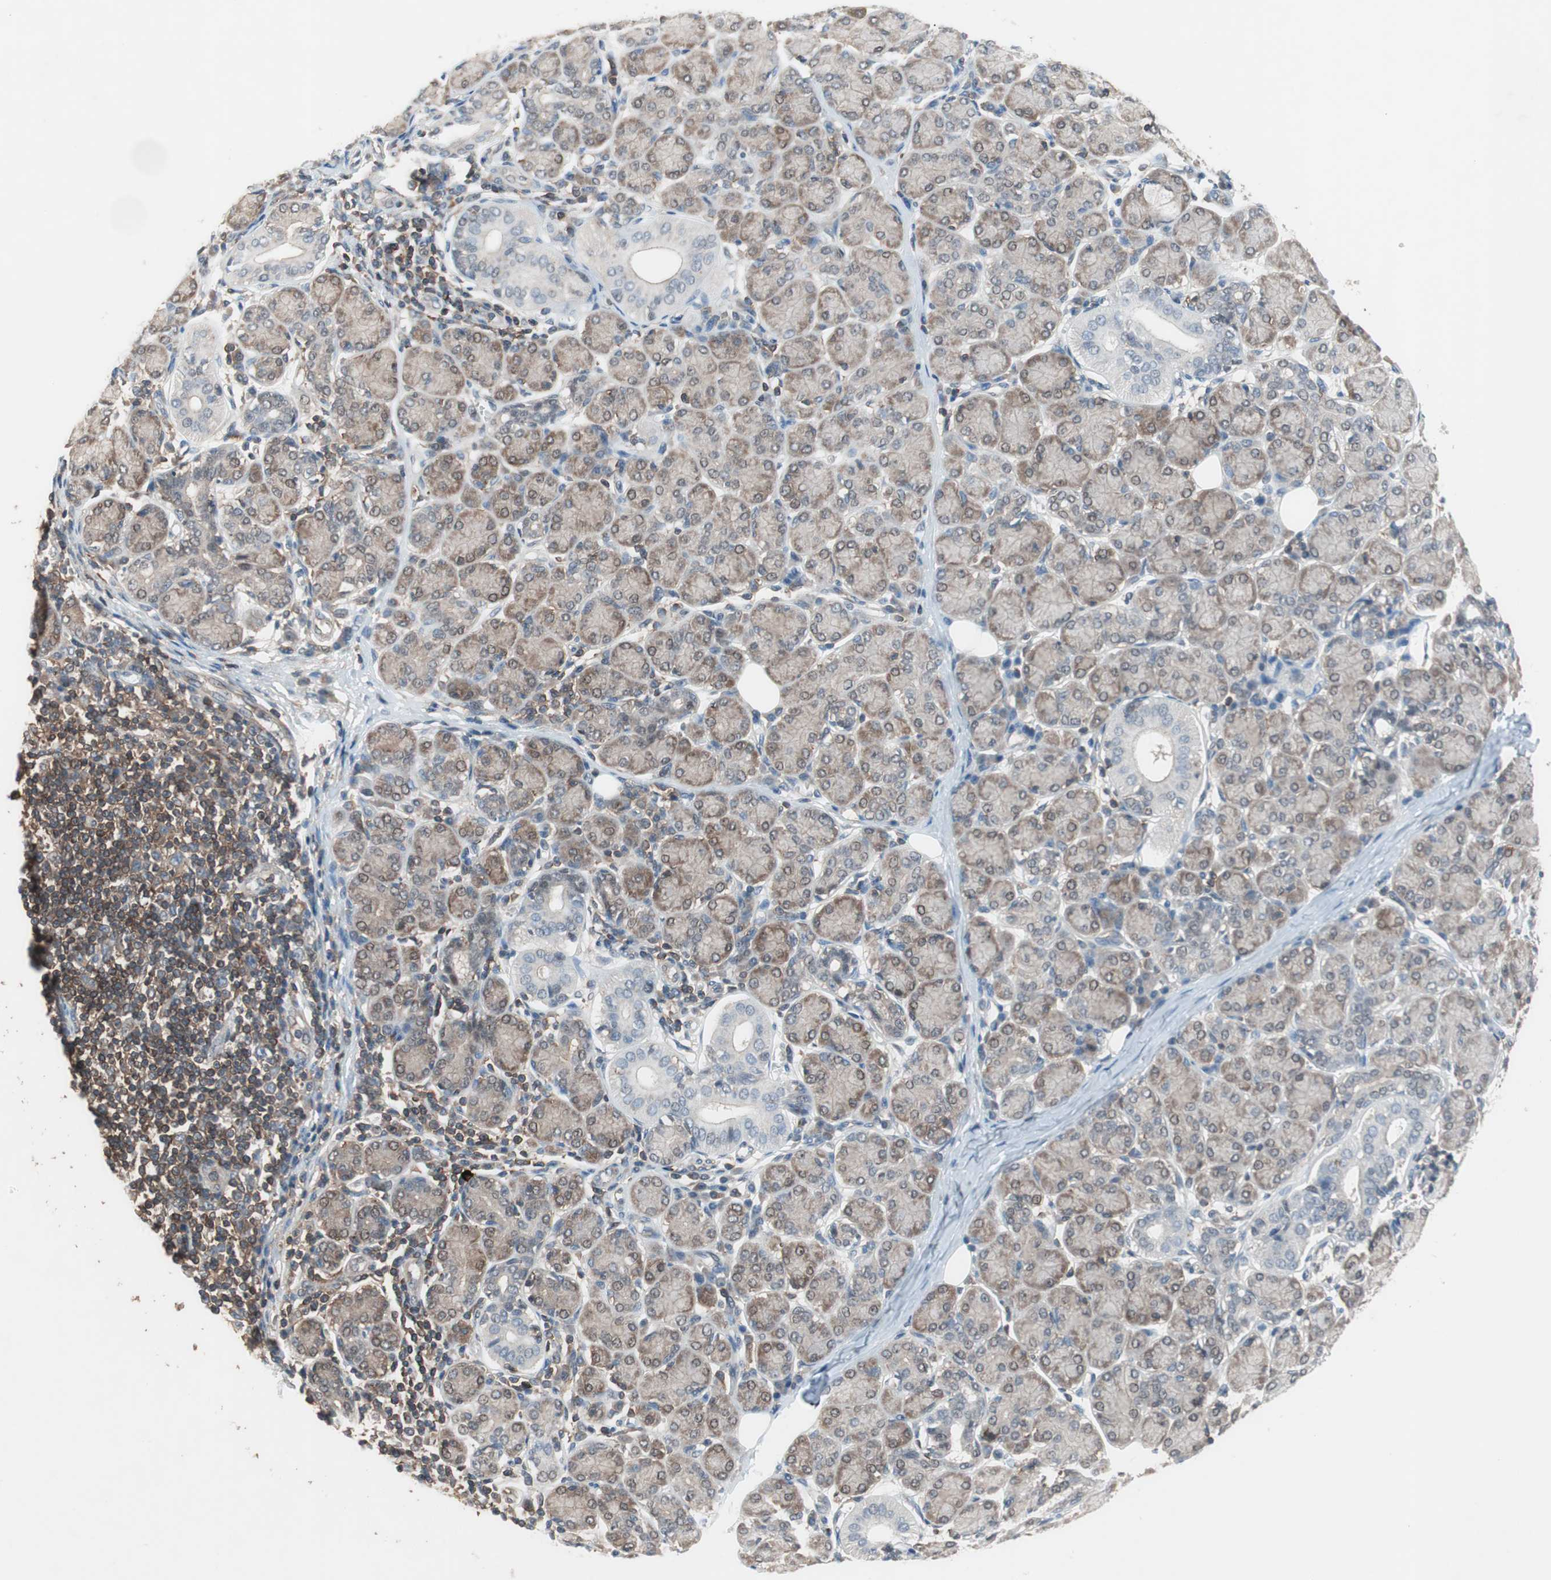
{"staining": {"intensity": "moderate", "quantity": ">75%", "location": "cytoplasmic/membranous"}, "tissue": "salivary gland", "cell_type": "Glandular cells", "image_type": "normal", "snomed": [{"axis": "morphology", "description": "Normal tissue, NOS"}, {"axis": "morphology", "description": "Inflammation, NOS"}, {"axis": "topography", "description": "Lymph node"}, {"axis": "topography", "description": "Salivary gland"}], "caption": "Protein positivity by immunohistochemistry (IHC) exhibits moderate cytoplasmic/membranous staining in approximately >75% of glandular cells in unremarkable salivary gland.", "gene": "GALT", "patient": {"sex": "male", "age": 3}}